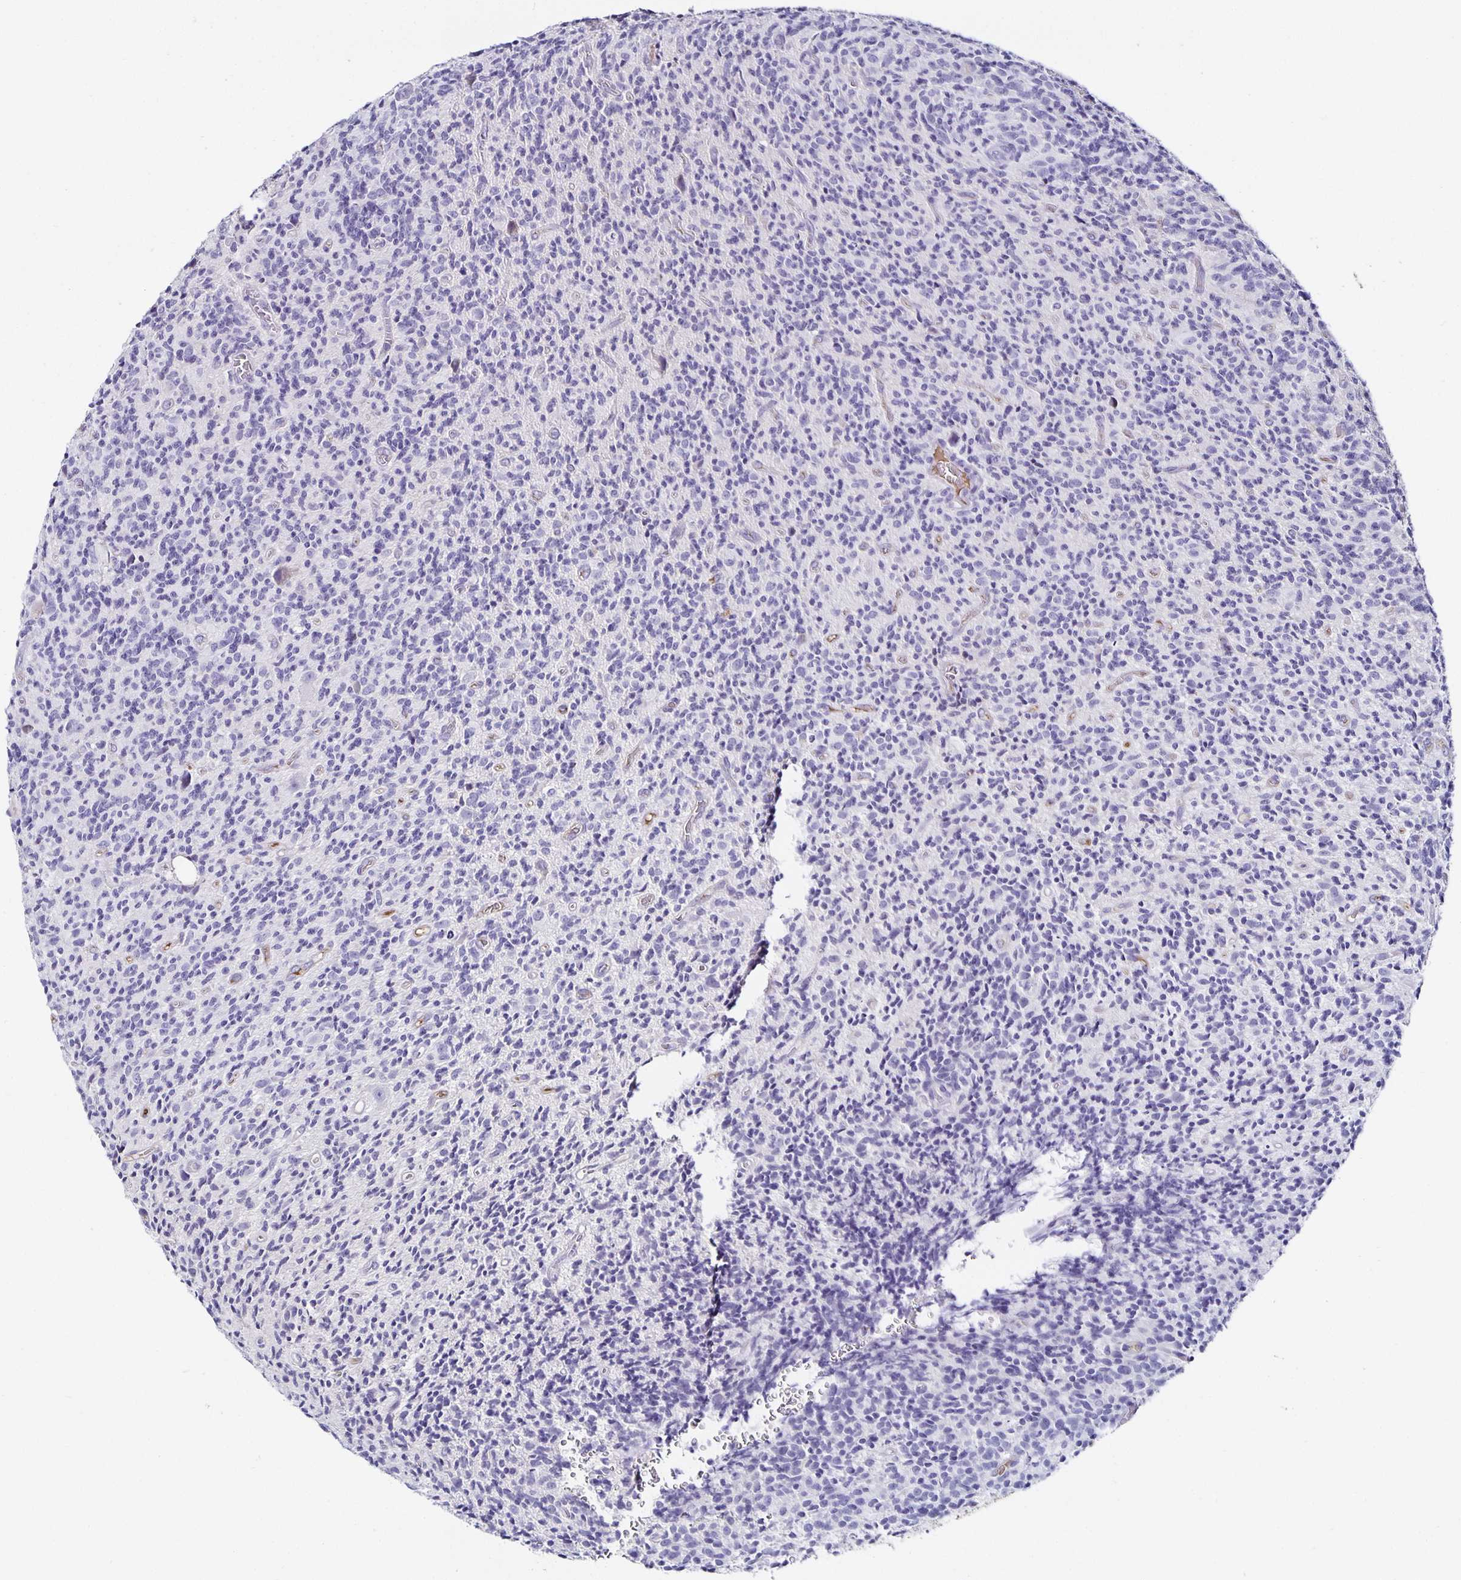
{"staining": {"intensity": "negative", "quantity": "none", "location": "none"}, "tissue": "glioma", "cell_type": "Tumor cells", "image_type": "cancer", "snomed": [{"axis": "morphology", "description": "Glioma, malignant, High grade"}, {"axis": "topography", "description": "Brain"}], "caption": "Tumor cells show no significant expression in glioma.", "gene": "TTR", "patient": {"sex": "male", "age": 76}}